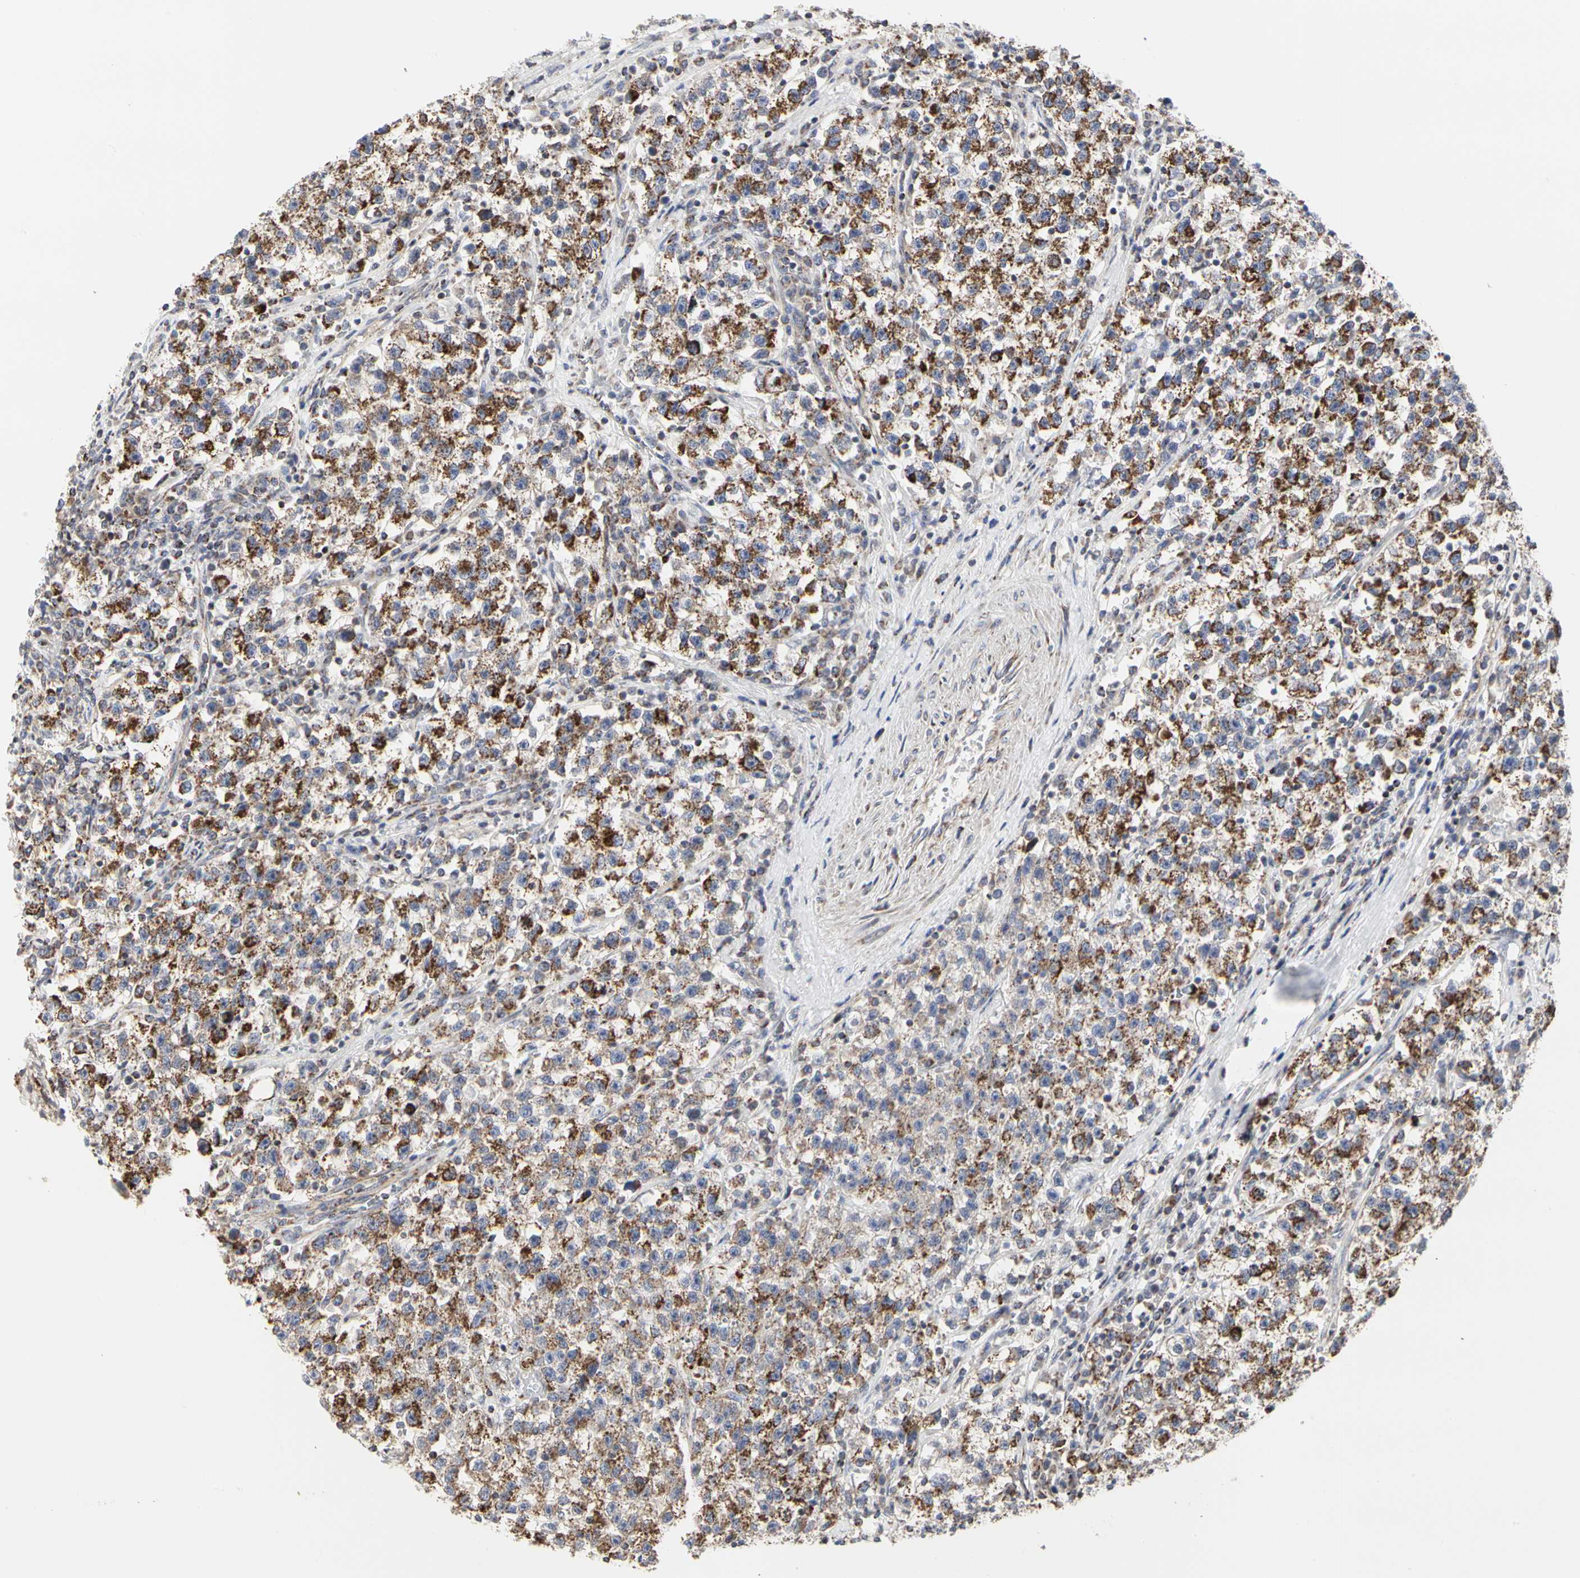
{"staining": {"intensity": "strong", "quantity": "25%-75%", "location": "cytoplasmic/membranous"}, "tissue": "testis cancer", "cell_type": "Tumor cells", "image_type": "cancer", "snomed": [{"axis": "morphology", "description": "Seminoma, NOS"}, {"axis": "topography", "description": "Testis"}], "caption": "A micrograph of human testis cancer stained for a protein displays strong cytoplasmic/membranous brown staining in tumor cells.", "gene": "TSKU", "patient": {"sex": "male", "age": 22}}